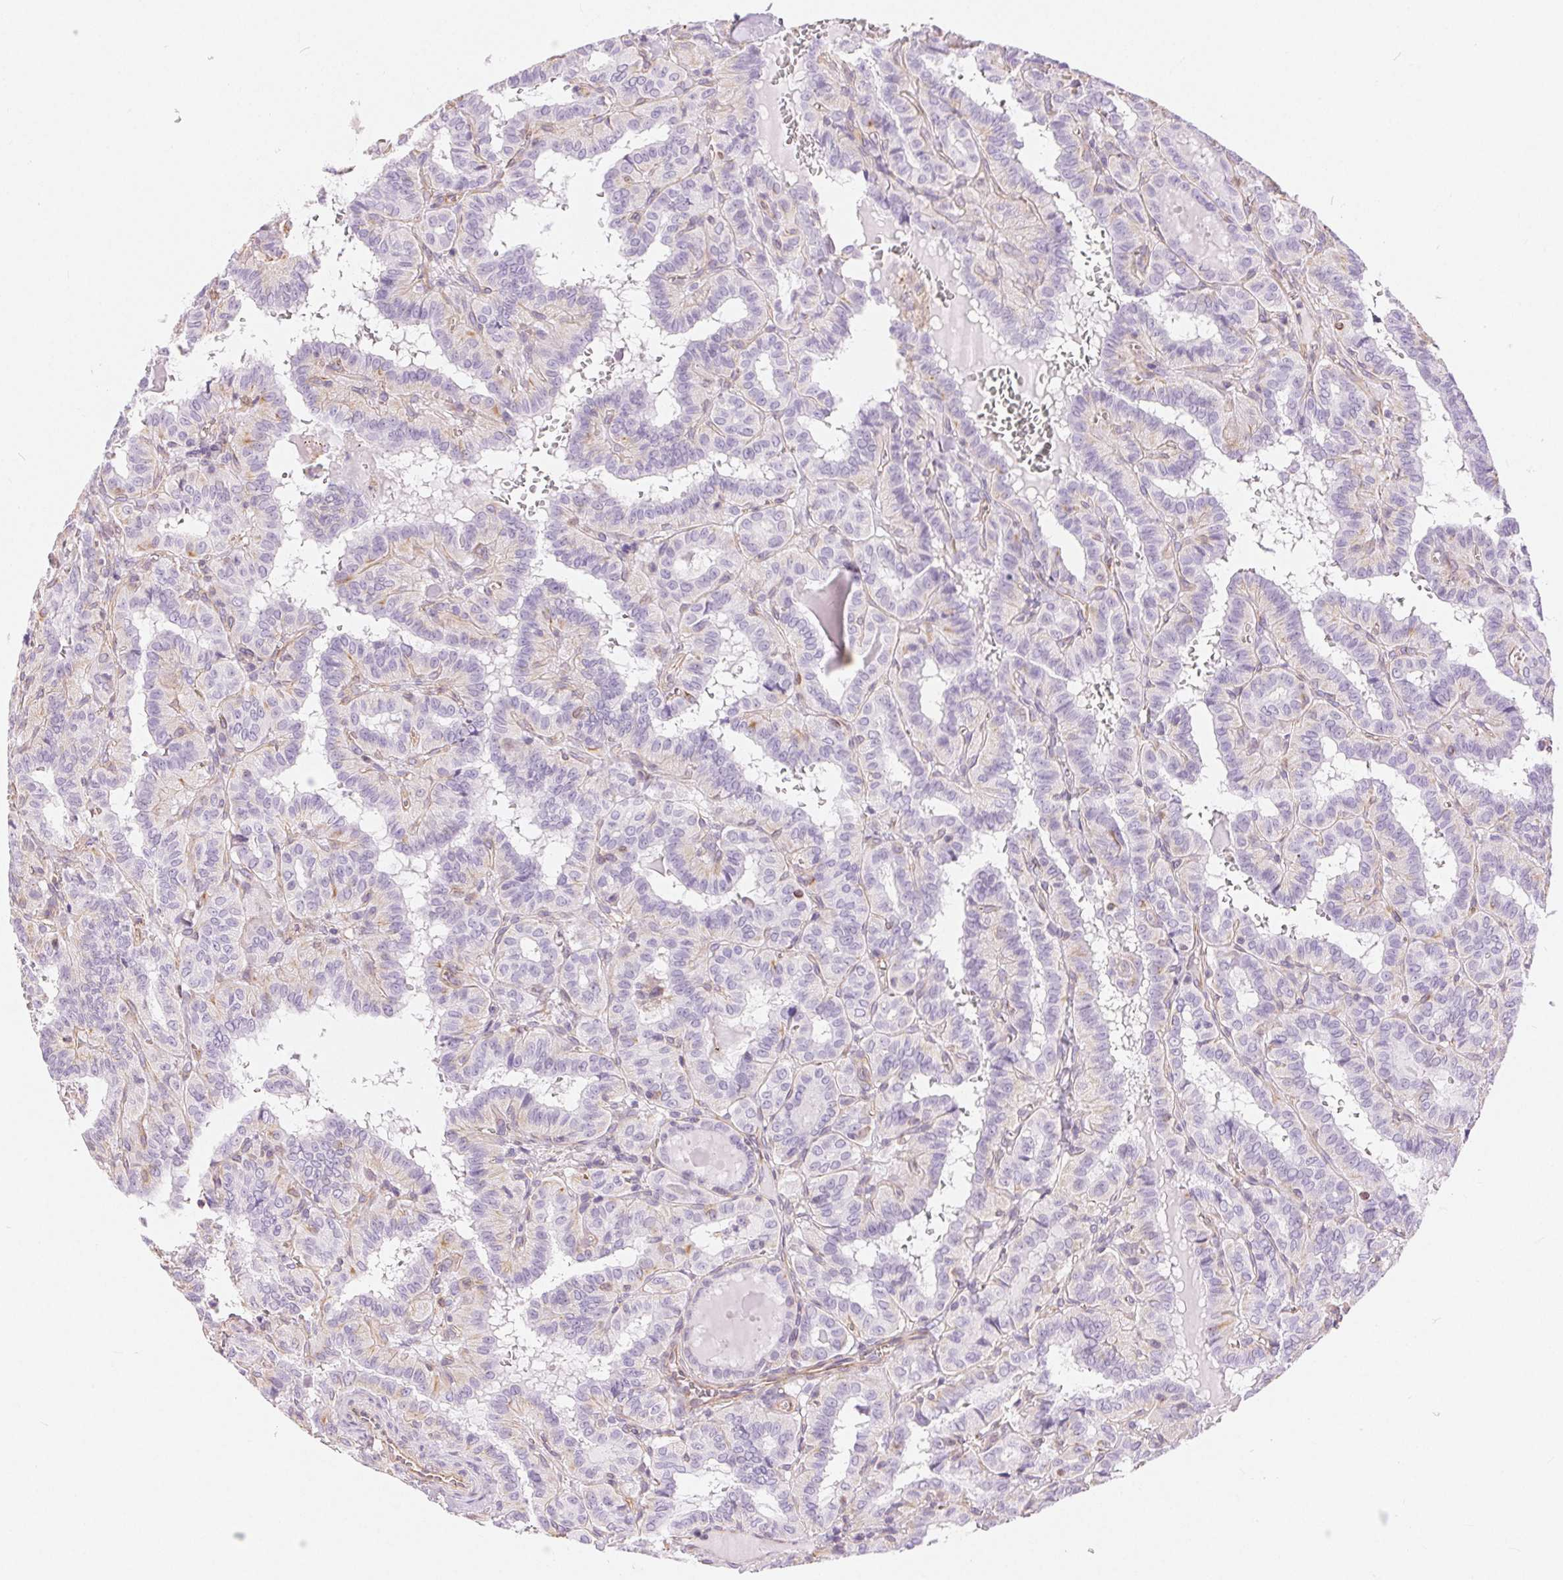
{"staining": {"intensity": "negative", "quantity": "none", "location": "none"}, "tissue": "thyroid cancer", "cell_type": "Tumor cells", "image_type": "cancer", "snomed": [{"axis": "morphology", "description": "Papillary adenocarcinoma, NOS"}, {"axis": "topography", "description": "Thyroid gland"}], "caption": "Thyroid cancer (papillary adenocarcinoma) was stained to show a protein in brown. There is no significant positivity in tumor cells.", "gene": "GFAP", "patient": {"sex": "female", "age": 21}}